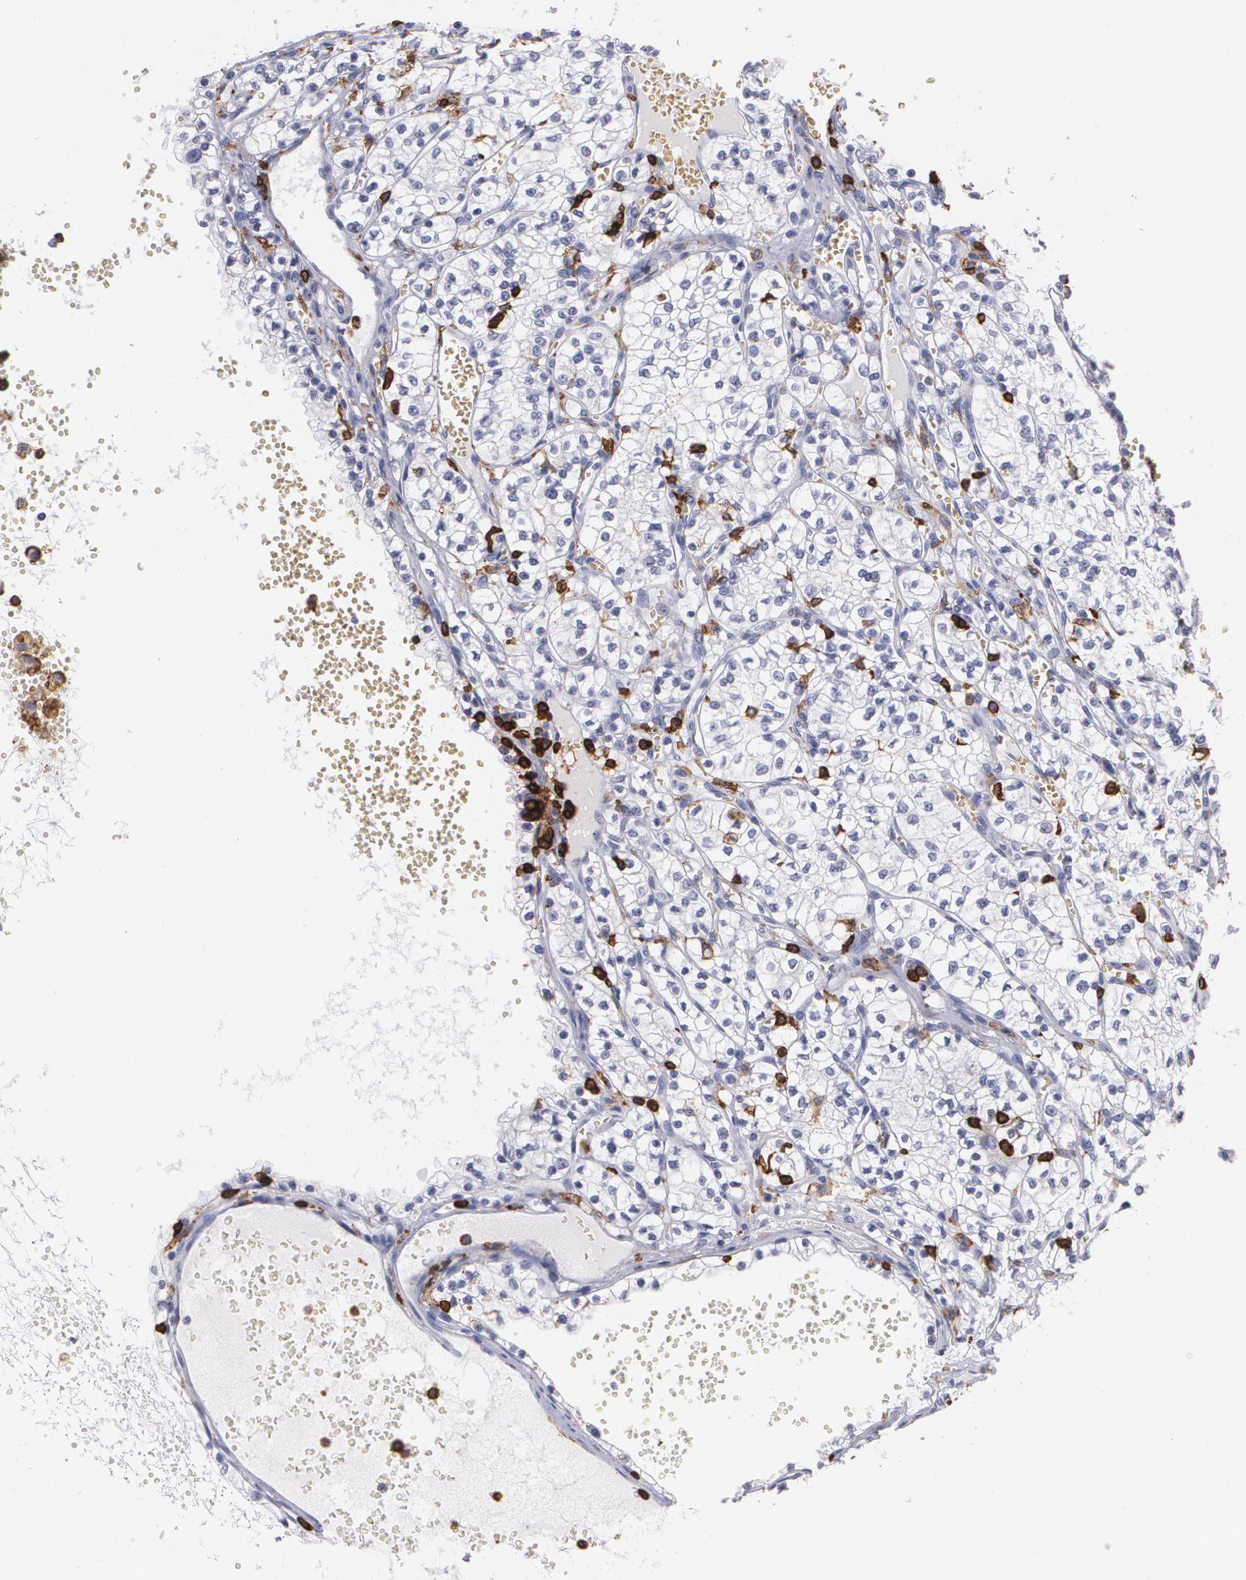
{"staining": {"intensity": "negative", "quantity": "none", "location": "none"}, "tissue": "renal cancer", "cell_type": "Tumor cells", "image_type": "cancer", "snomed": [{"axis": "morphology", "description": "Adenocarcinoma, NOS"}, {"axis": "topography", "description": "Kidney"}], "caption": "Renal cancer (adenocarcinoma) was stained to show a protein in brown. There is no significant staining in tumor cells.", "gene": "PTPRC", "patient": {"sex": "male", "age": 61}}